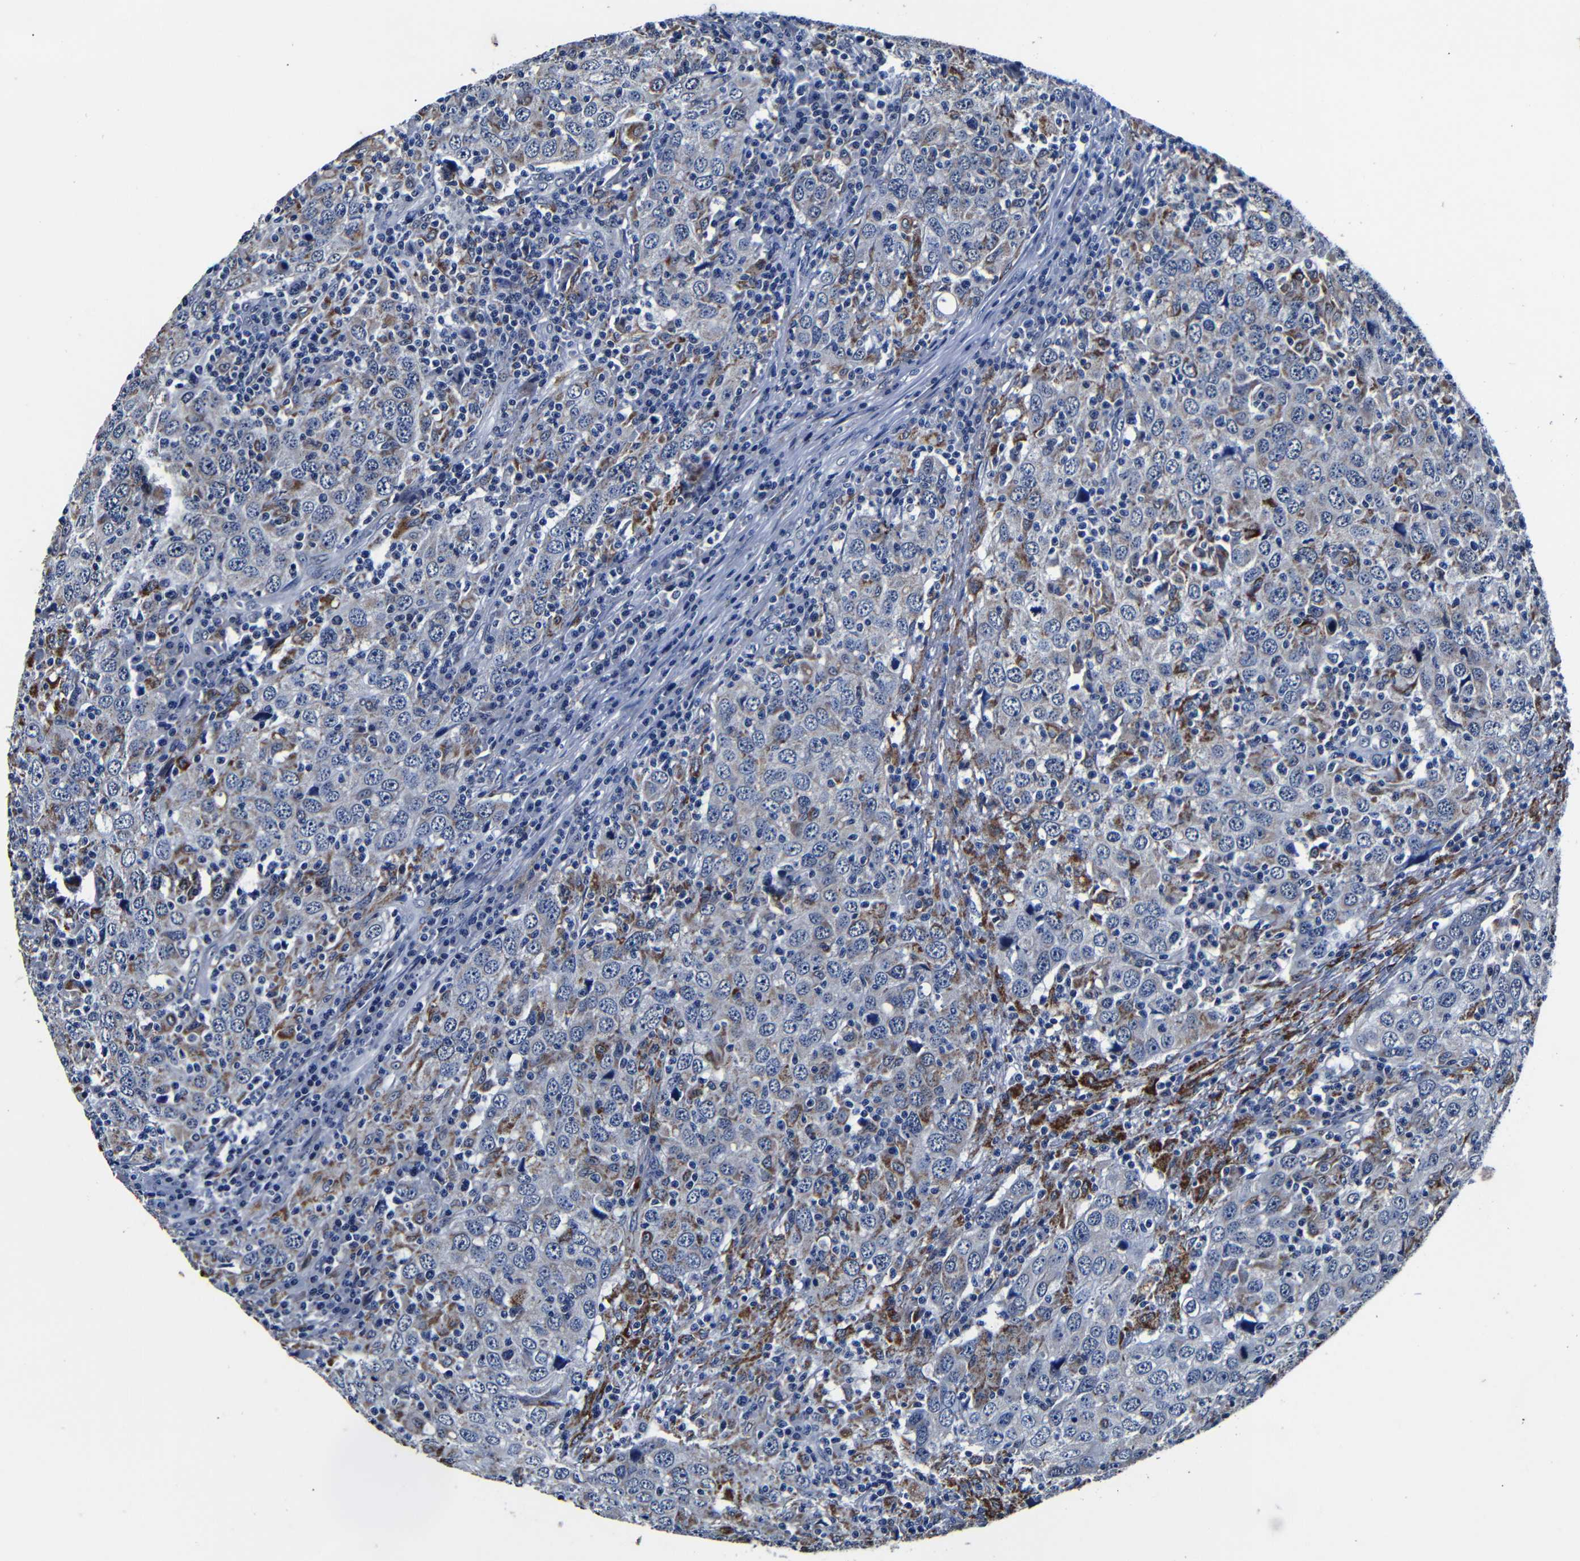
{"staining": {"intensity": "weak", "quantity": "<25%", "location": "cytoplasmic/membranous"}, "tissue": "head and neck cancer", "cell_type": "Tumor cells", "image_type": "cancer", "snomed": [{"axis": "morphology", "description": "Adenocarcinoma, NOS"}, {"axis": "topography", "description": "Salivary gland"}, {"axis": "topography", "description": "Head-Neck"}], "caption": "This photomicrograph is of head and neck adenocarcinoma stained with IHC to label a protein in brown with the nuclei are counter-stained blue. There is no expression in tumor cells.", "gene": "DEPP1", "patient": {"sex": "female", "age": 65}}